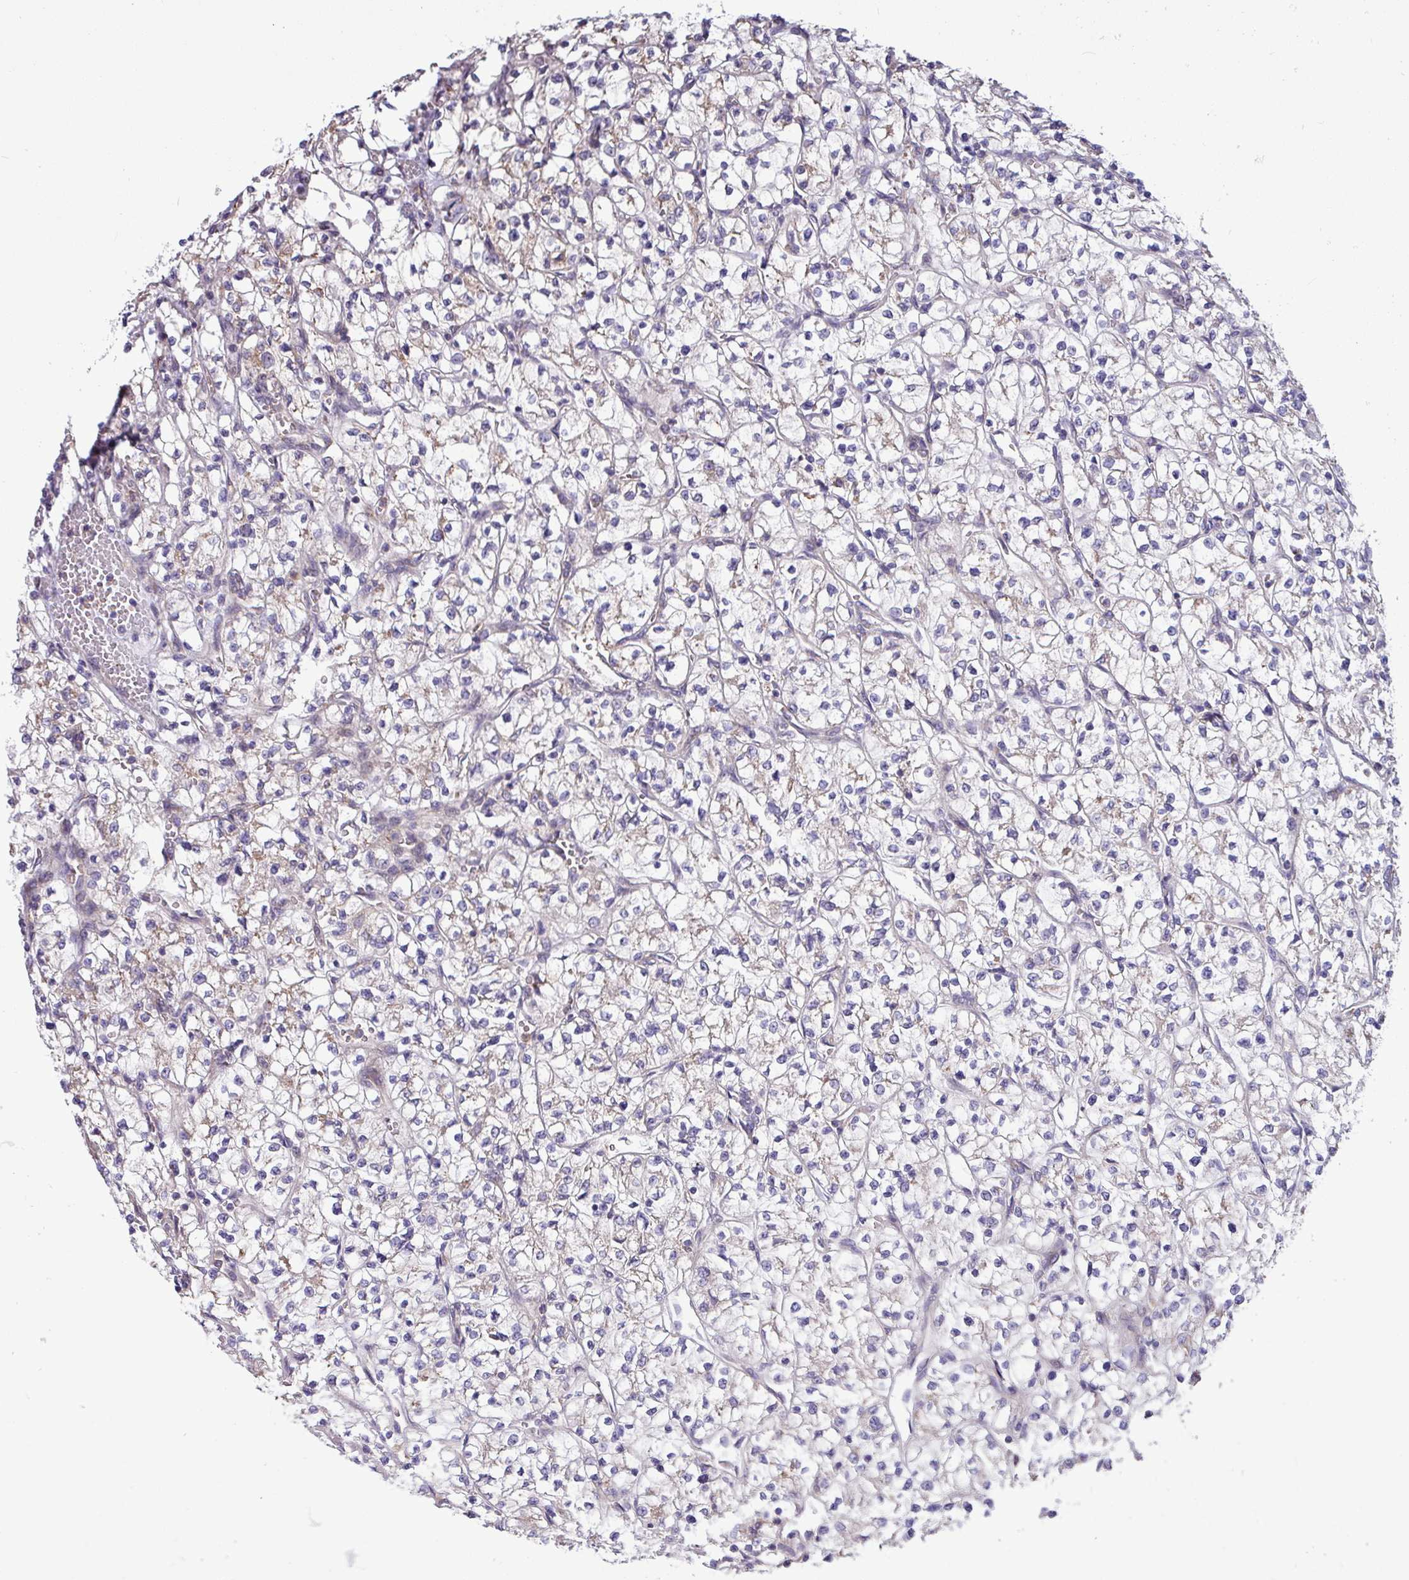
{"staining": {"intensity": "negative", "quantity": "none", "location": "none"}, "tissue": "renal cancer", "cell_type": "Tumor cells", "image_type": "cancer", "snomed": [{"axis": "morphology", "description": "Adenocarcinoma, NOS"}, {"axis": "topography", "description": "Kidney"}], "caption": "Protein analysis of renal adenocarcinoma reveals no significant staining in tumor cells.", "gene": "LSM12", "patient": {"sex": "female", "age": 64}}